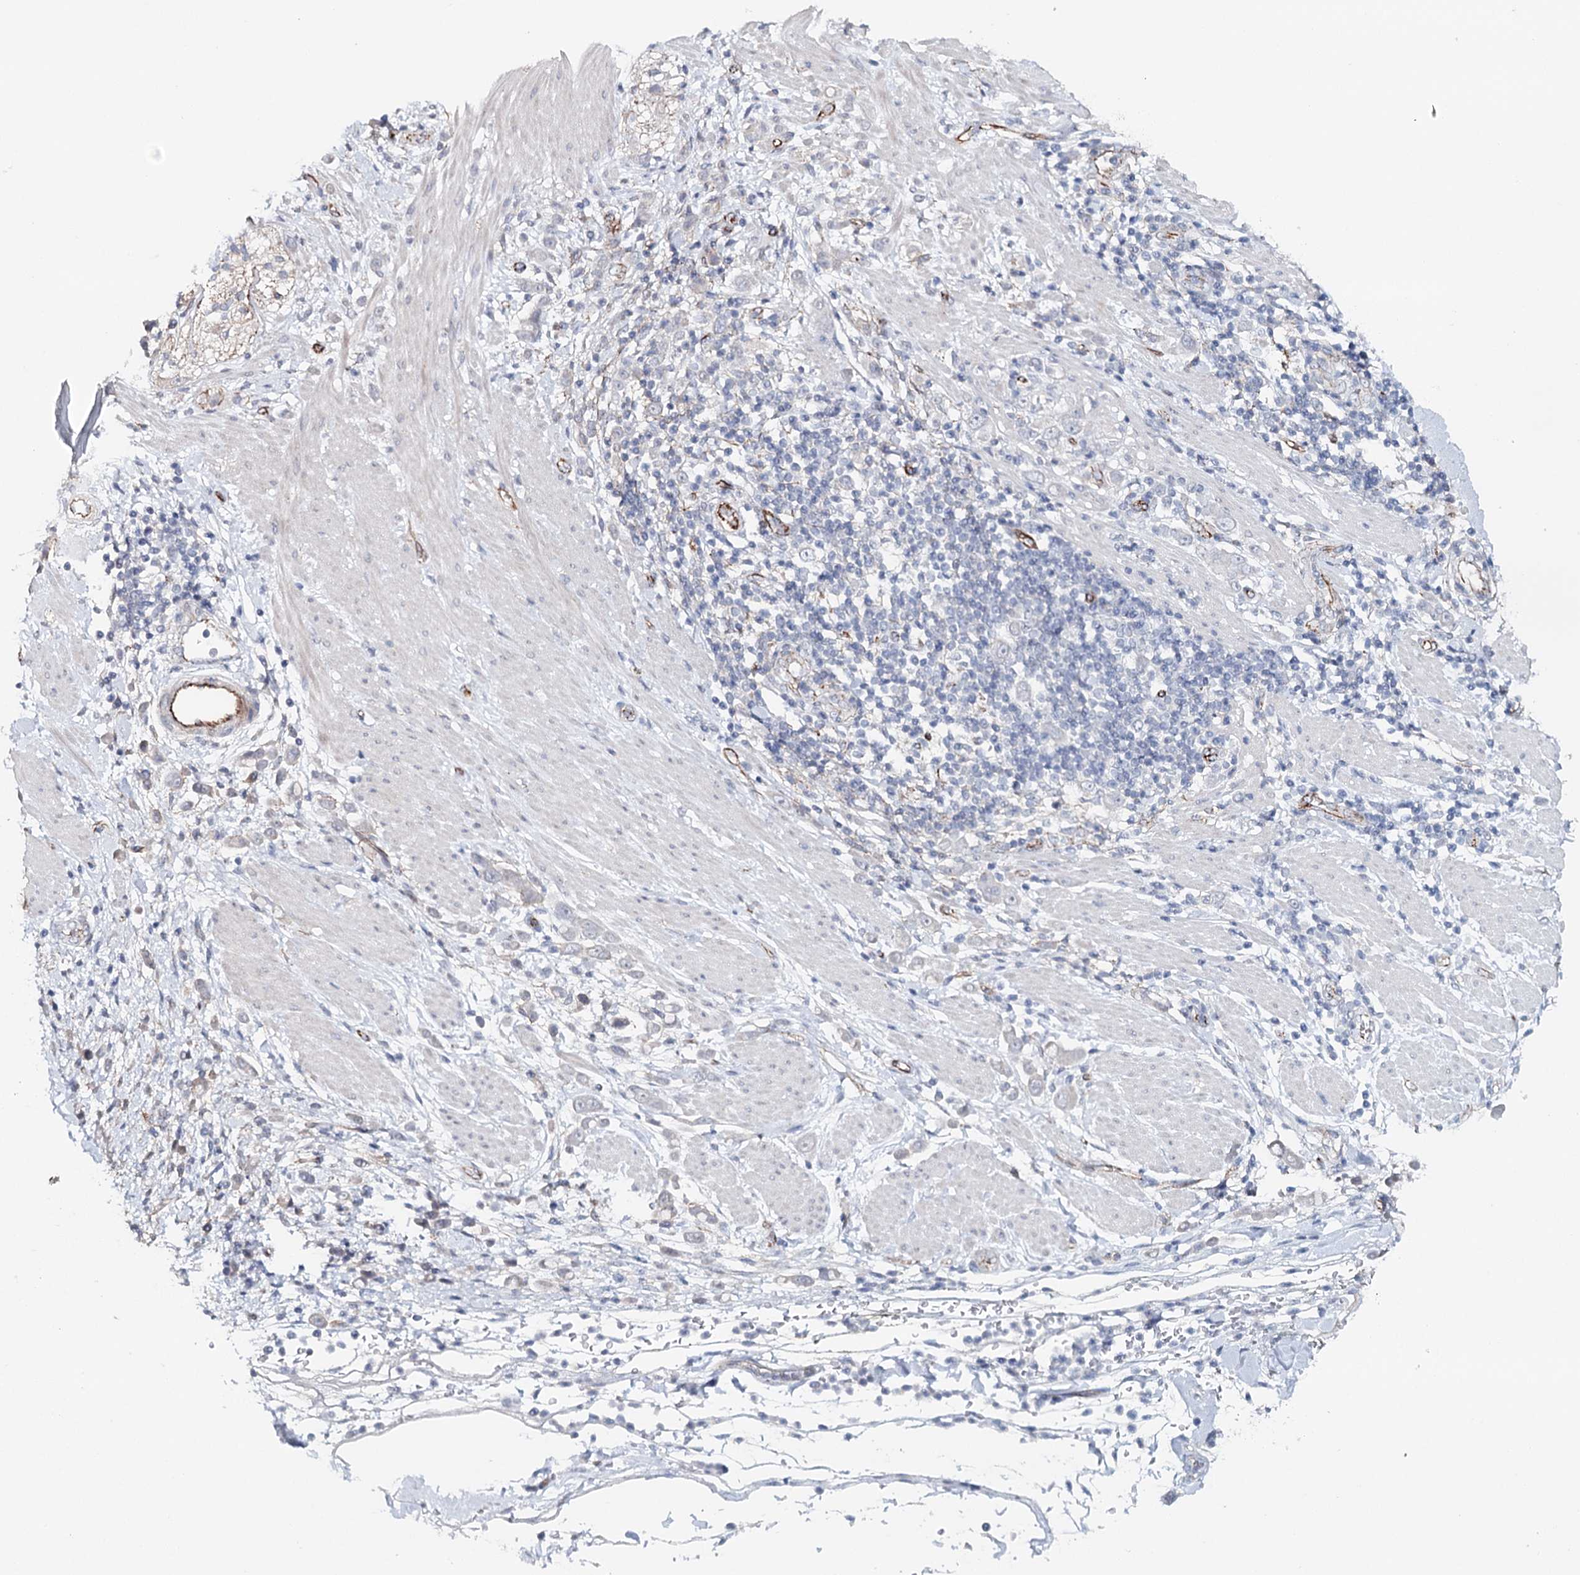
{"staining": {"intensity": "negative", "quantity": "none", "location": "none"}, "tissue": "pancreatic cancer", "cell_type": "Tumor cells", "image_type": "cancer", "snomed": [{"axis": "morphology", "description": "Normal tissue, NOS"}, {"axis": "morphology", "description": "Adenocarcinoma, NOS"}, {"axis": "topography", "description": "Pancreas"}], "caption": "This is an immunohistochemistry micrograph of human pancreatic adenocarcinoma. There is no expression in tumor cells.", "gene": "SYNPO", "patient": {"sex": "female", "age": 64}}